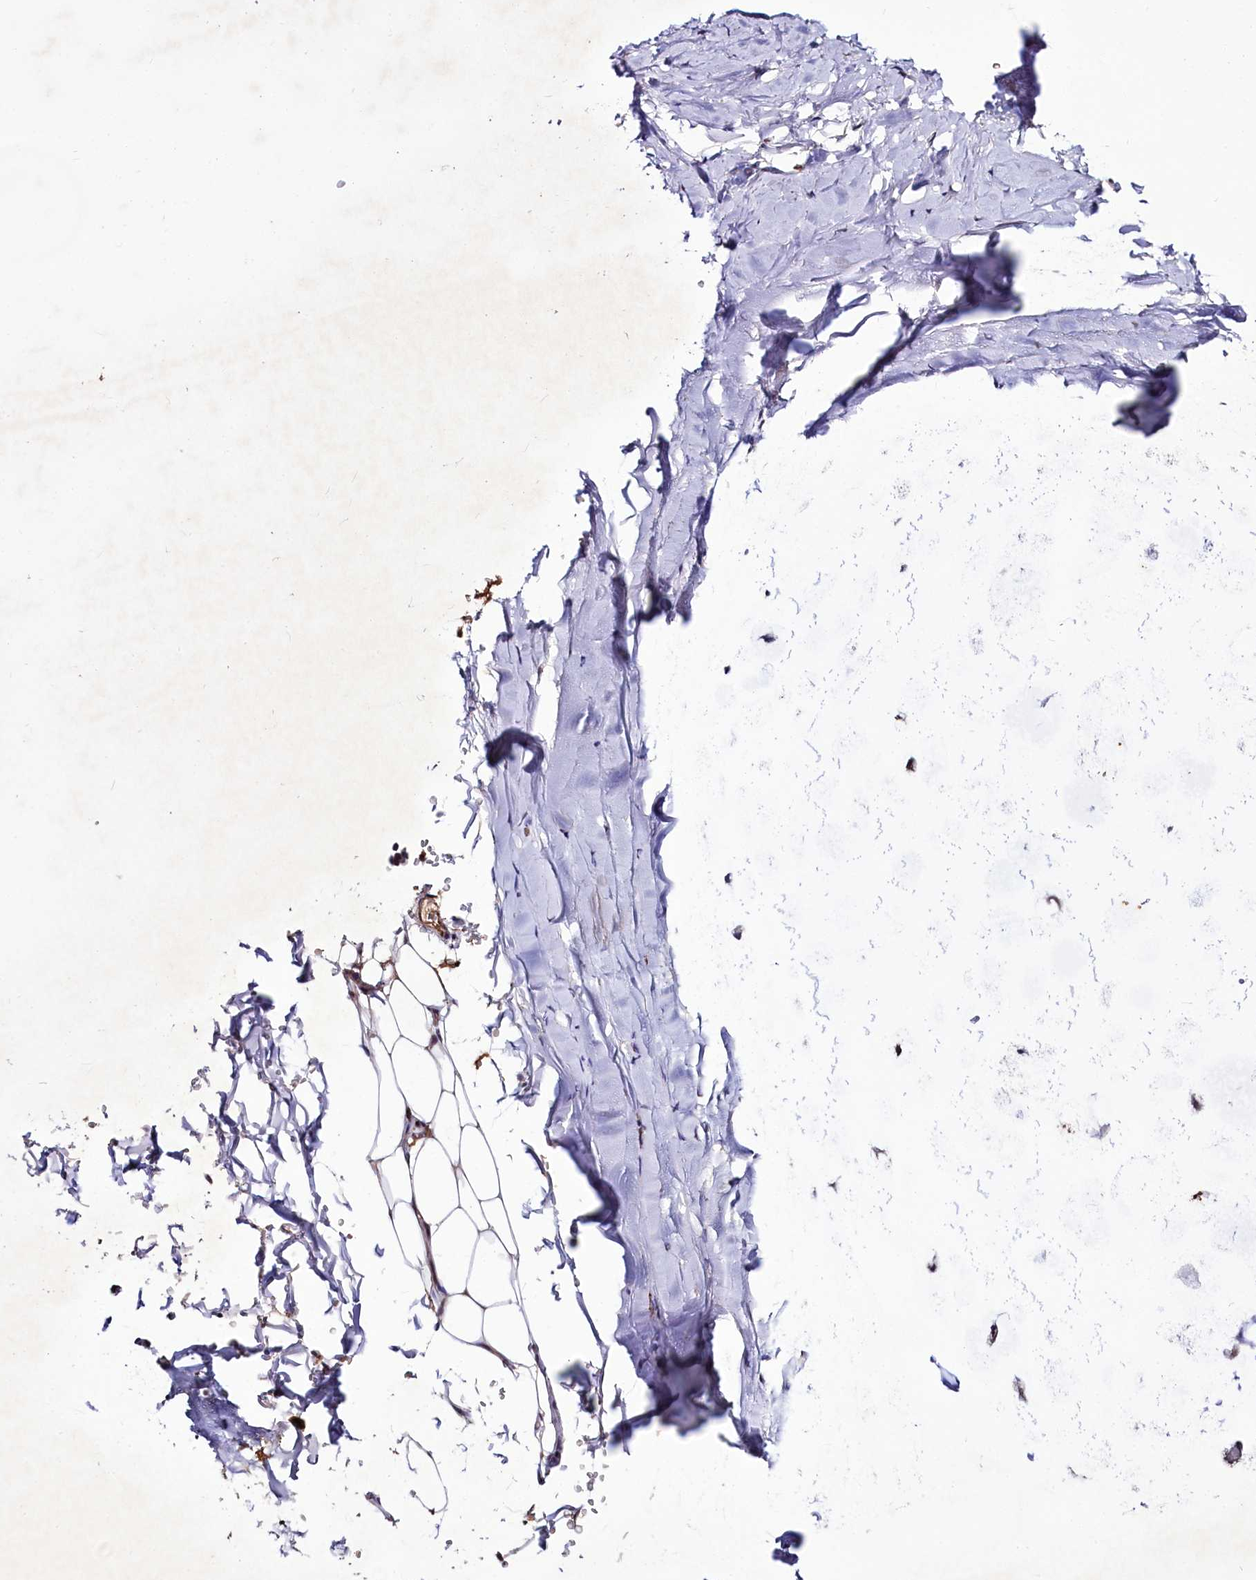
{"staining": {"intensity": "moderate", "quantity": ">75%", "location": "cytoplasmic/membranous,nuclear"}, "tissue": "adipose tissue", "cell_type": "Adipocytes", "image_type": "normal", "snomed": [{"axis": "morphology", "description": "Normal tissue, NOS"}, {"axis": "topography", "description": "Lymph node"}, {"axis": "topography", "description": "Bronchus"}], "caption": "There is medium levels of moderate cytoplasmic/membranous,nuclear positivity in adipocytes of unremarkable adipose tissue, as demonstrated by immunohistochemical staining (brown color).", "gene": "UBE3A", "patient": {"sex": "male", "age": 63}}